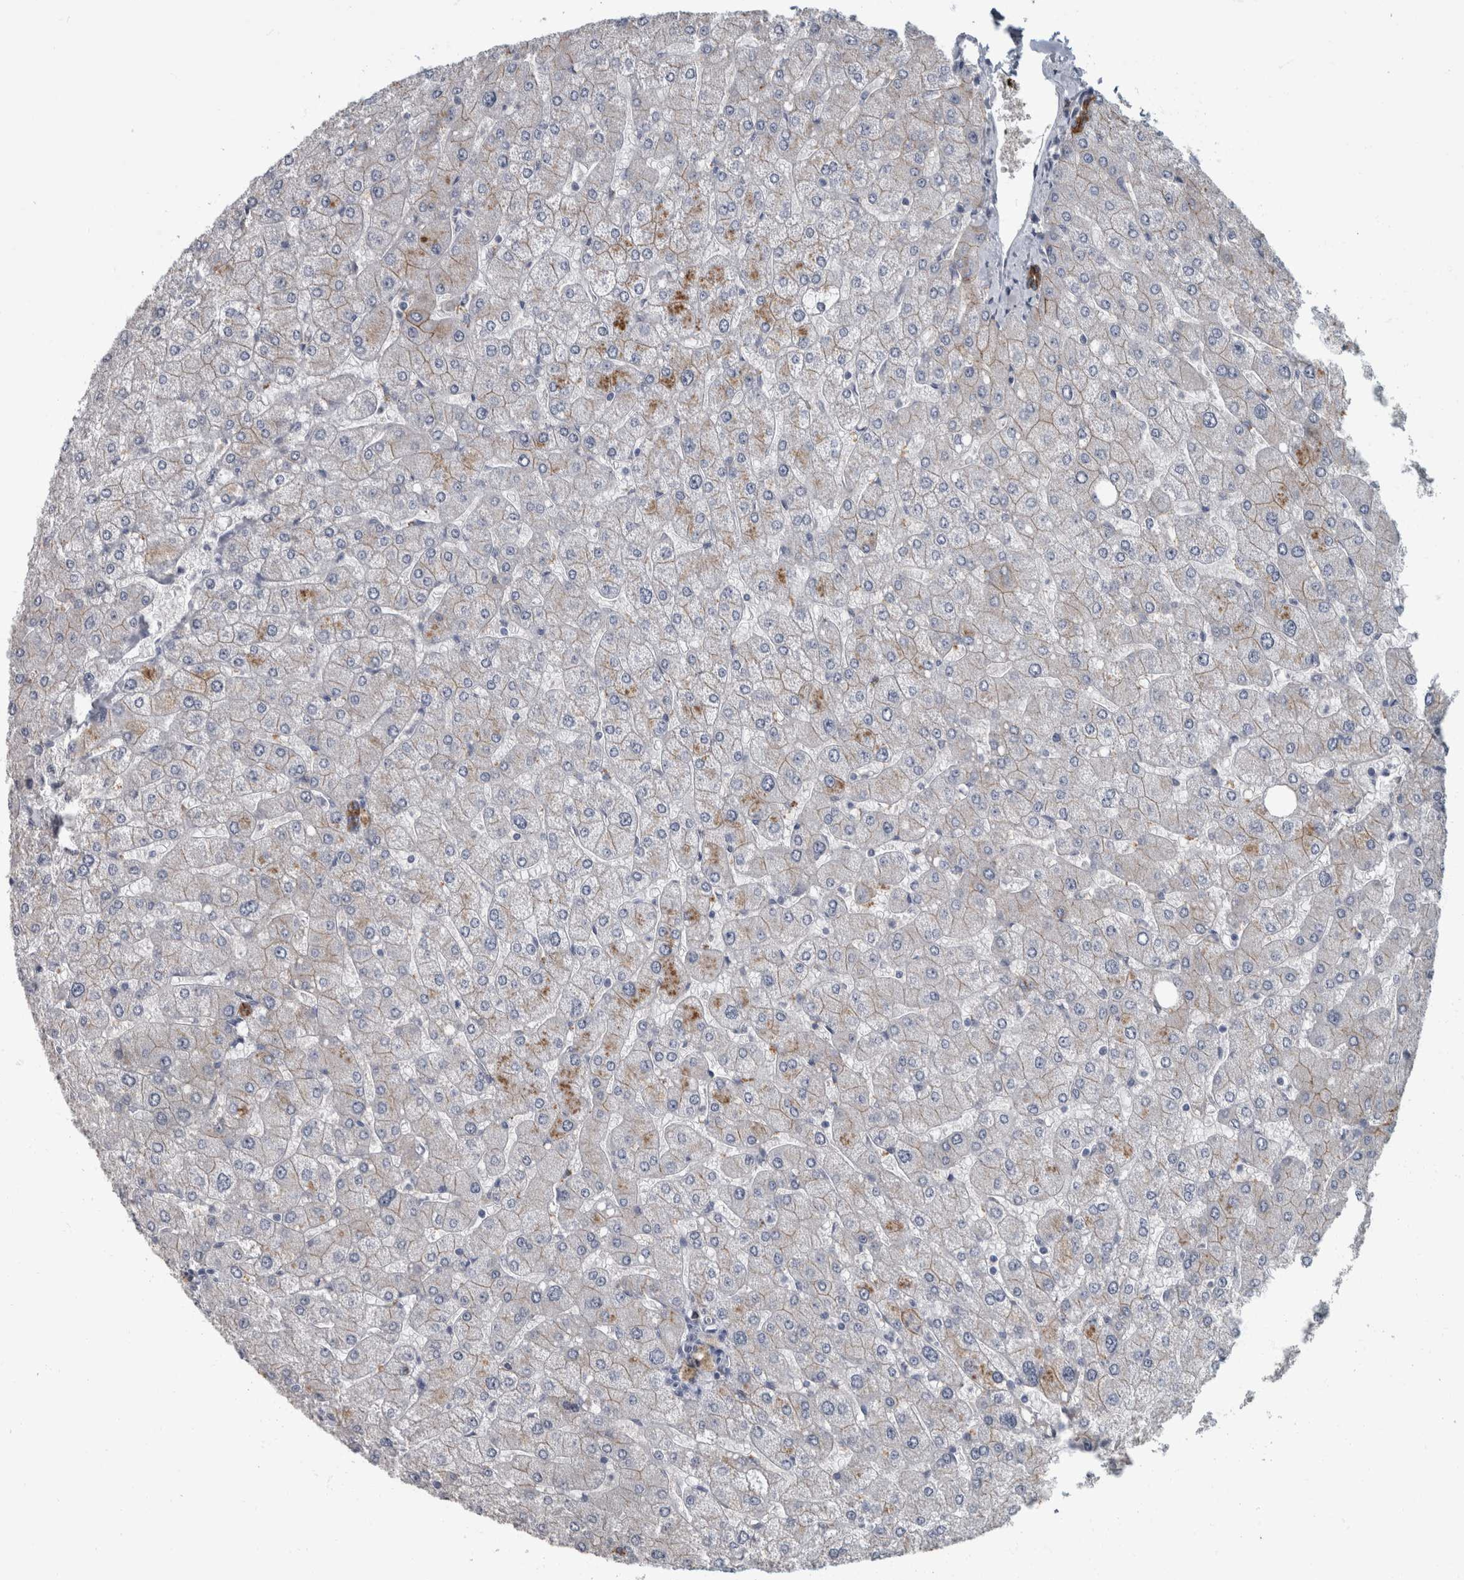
{"staining": {"intensity": "strong", "quantity": ">75%", "location": "cytoplasmic/membranous"}, "tissue": "liver", "cell_type": "Cholangiocytes", "image_type": "normal", "snomed": [{"axis": "morphology", "description": "Normal tissue, NOS"}, {"axis": "topography", "description": "Liver"}], "caption": "Cholangiocytes display high levels of strong cytoplasmic/membranous positivity in approximately >75% of cells in normal human liver. Using DAB (brown) and hematoxylin (blue) stains, captured at high magnification using brightfield microscopy.", "gene": "DSG2", "patient": {"sex": "male", "age": 55}}